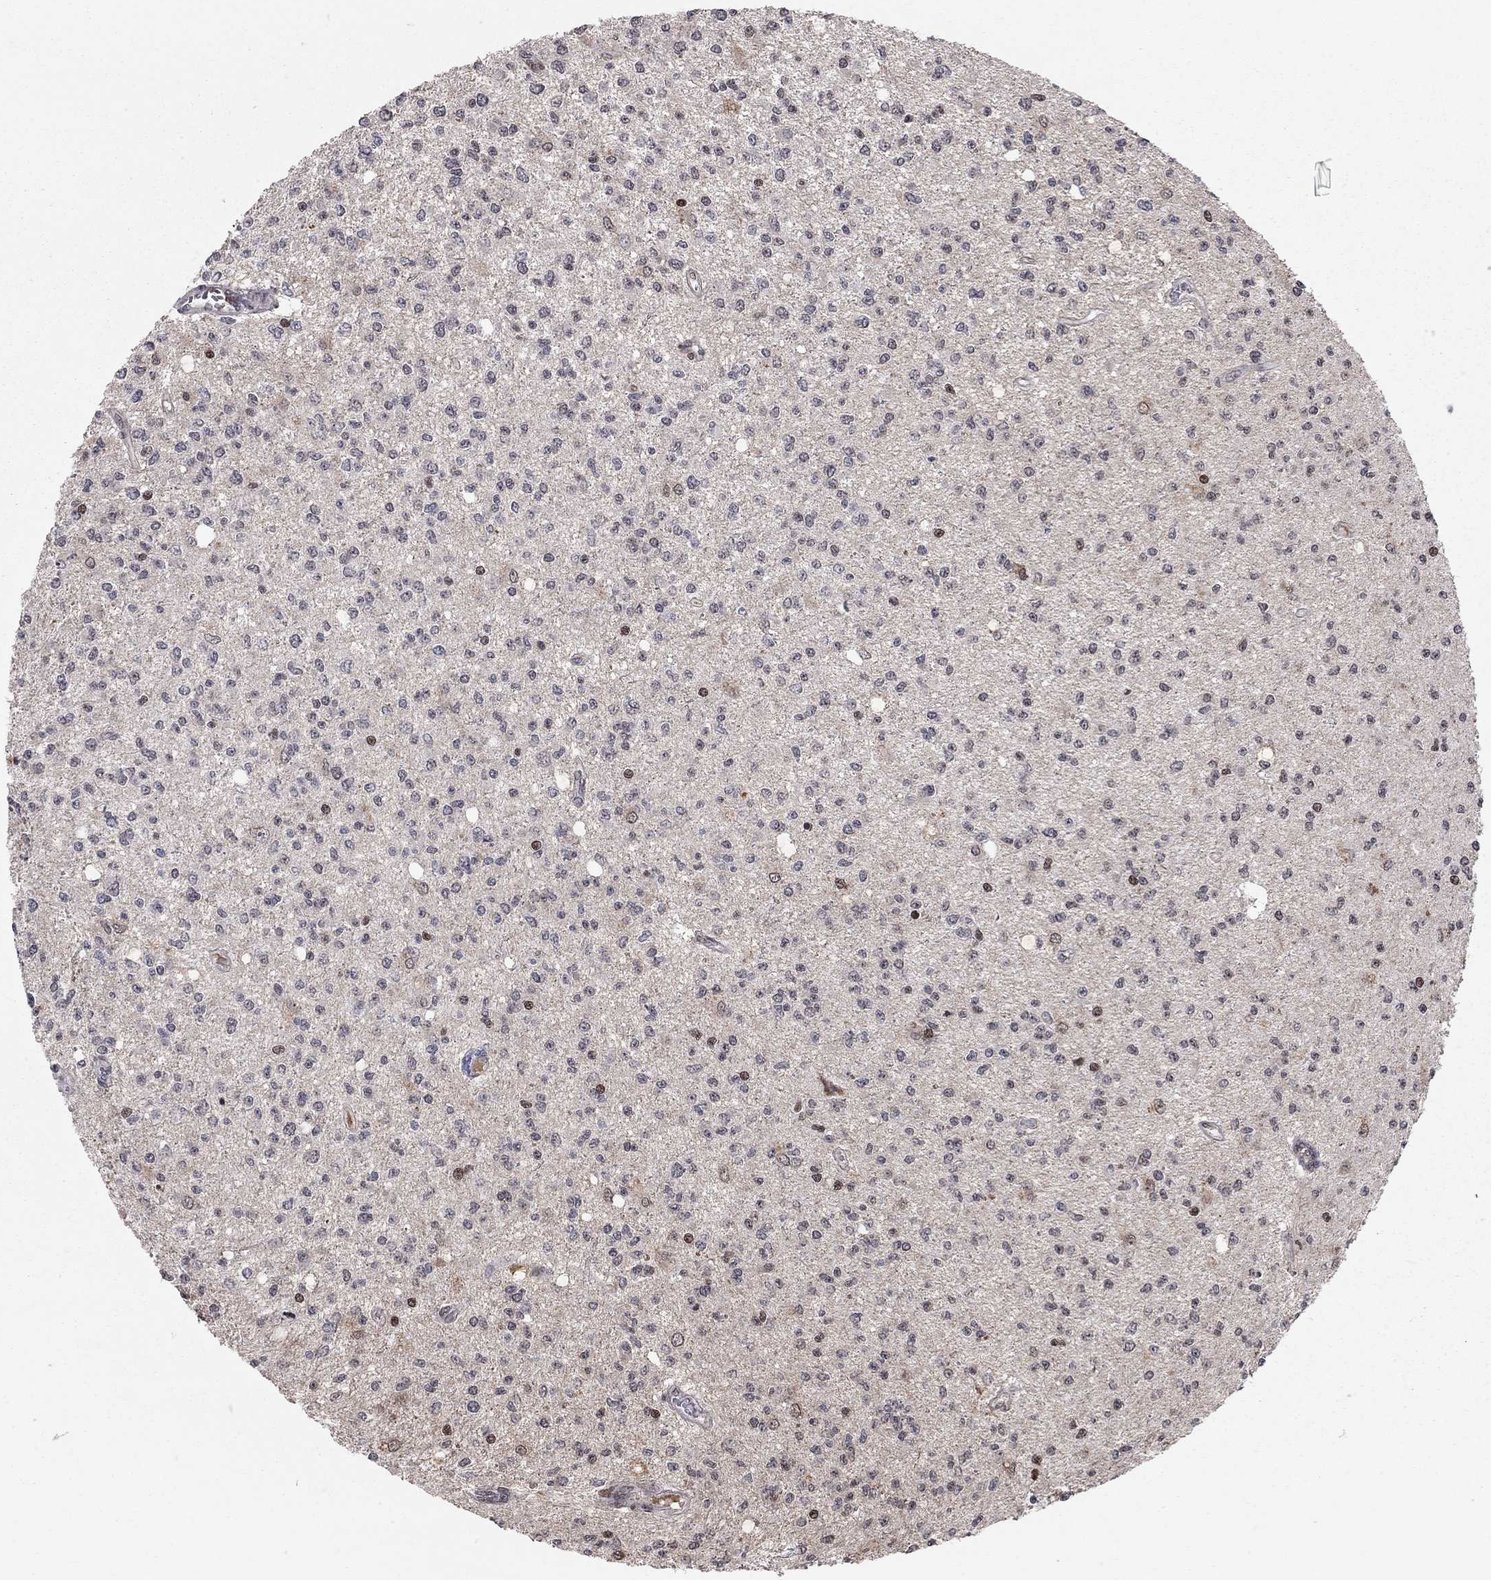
{"staining": {"intensity": "negative", "quantity": "none", "location": "none"}, "tissue": "glioma", "cell_type": "Tumor cells", "image_type": "cancer", "snomed": [{"axis": "morphology", "description": "Glioma, malignant, Low grade"}, {"axis": "topography", "description": "Brain"}], "caption": "This is an immunohistochemistry (IHC) image of glioma. There is no staining in tumor cells.", "gene": "HDAC3", "patient": {"sex": "male", "age": 67}}